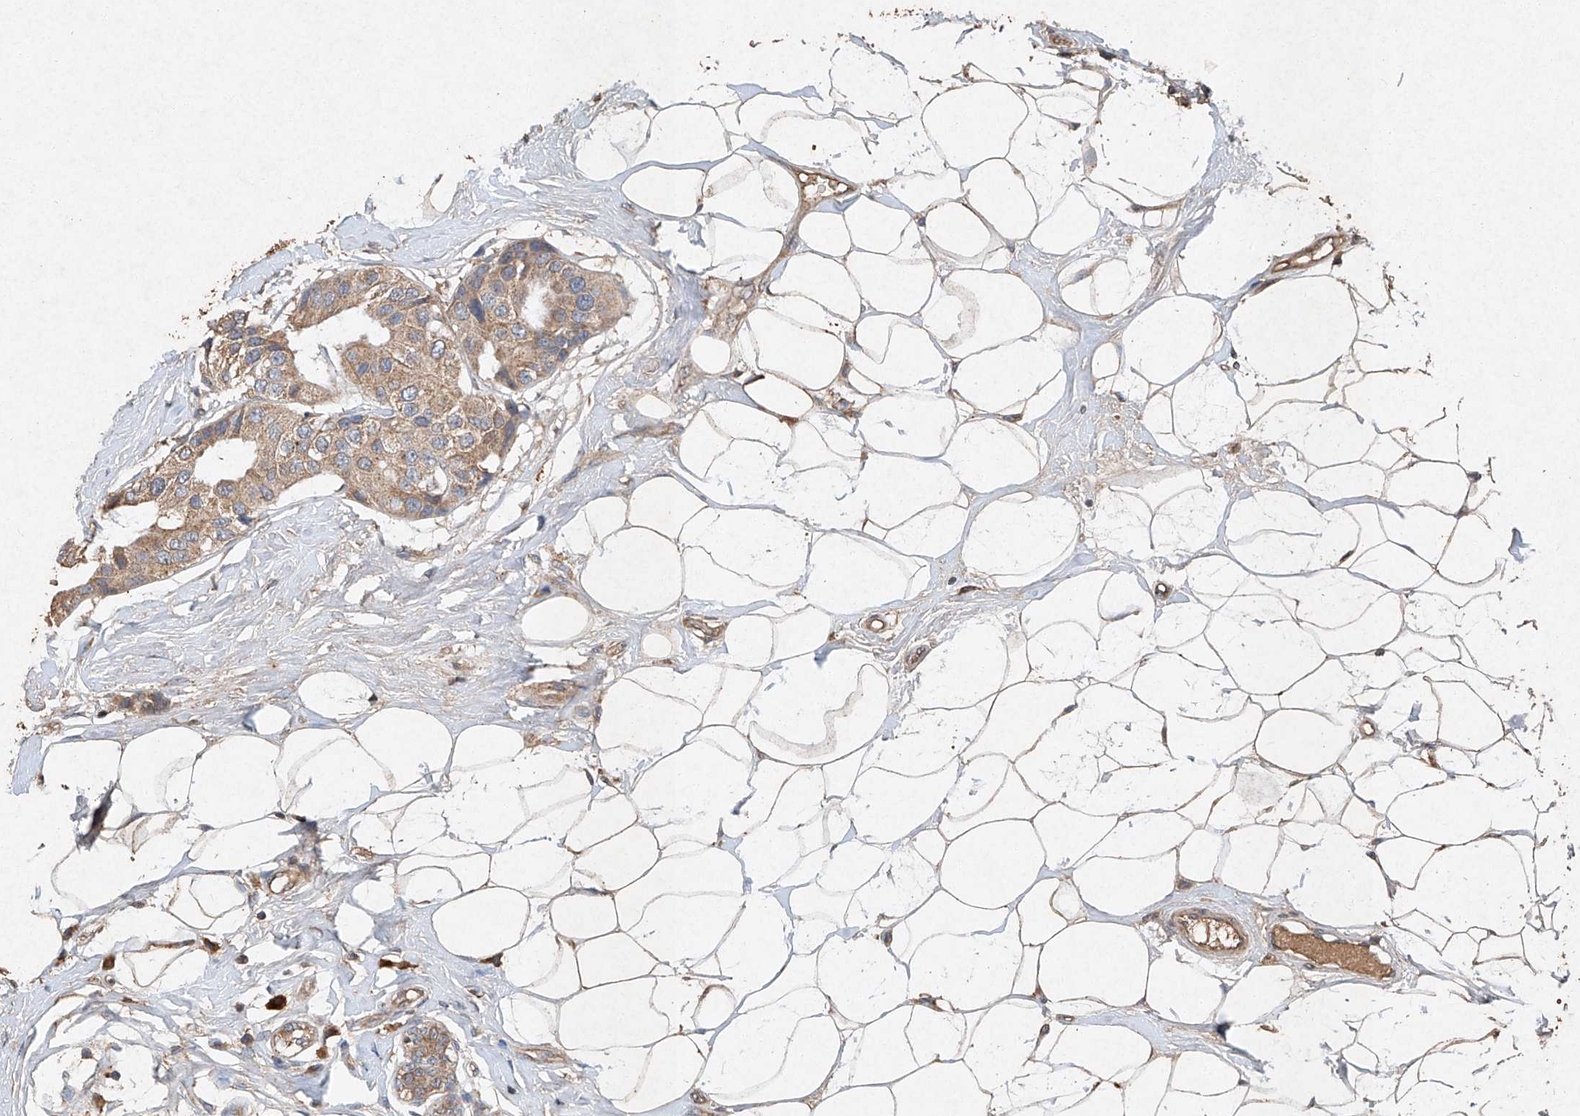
{"staining": {"intensity": "moderate", "quantity": ">75%", "location": "cytoplasmic/membranous"}, "tissue": "breast cancer", "cell_type": "Tumor cells", "image_type": "cancer", "snomed": [{"axis": "morphology", "description": "Normal tissue, NOS"}, {"axis": "morphology", "description": "Duct carcinoma"}, {"axis": "topography", "description": "Breast"}], "caption": "Immunohistochemical staining of breast intraductal carcinoma shows moderate cytoplasmic/membranous protein staining in approximately >75% of tumor cells.", "gene": "STK3", "patient": {"sex": "female", "age": 39}}